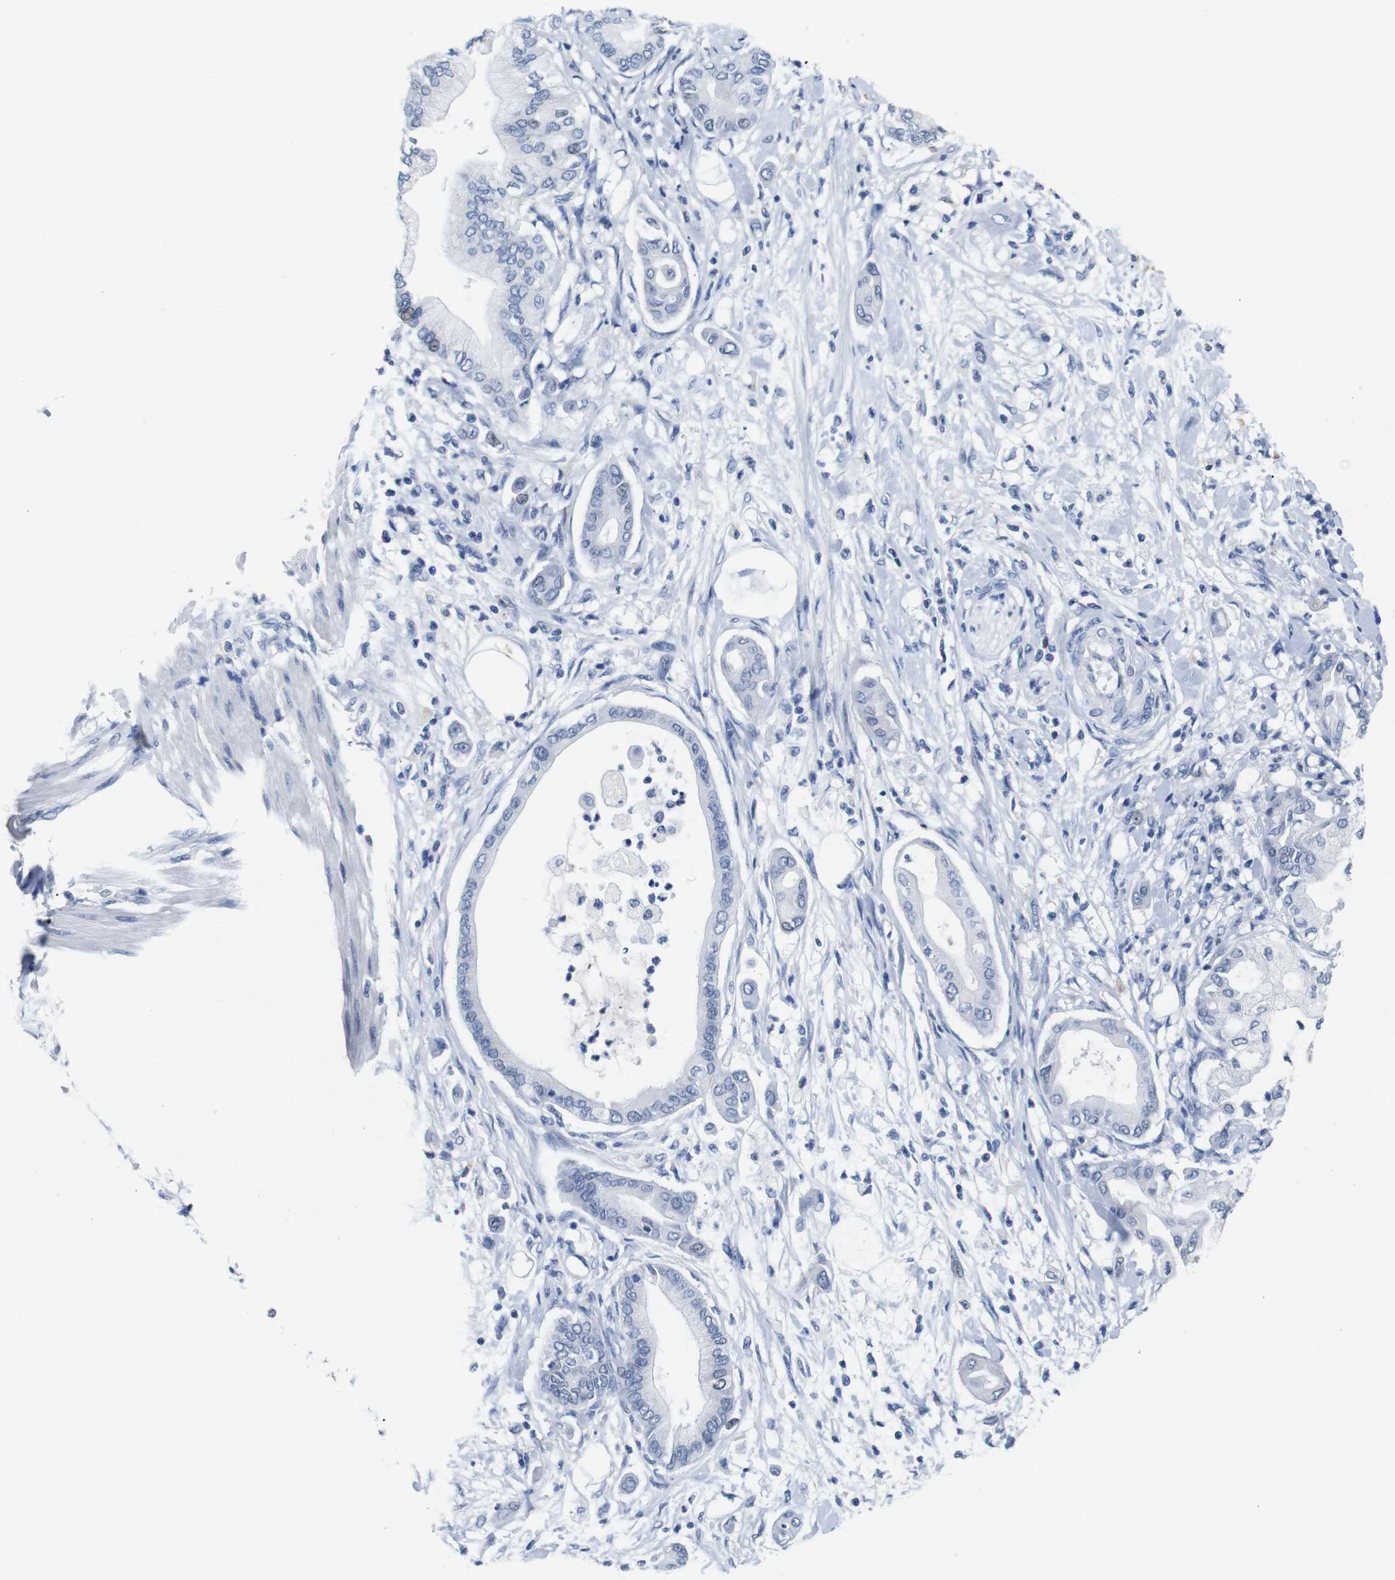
{"staining": {"intensity": "negative", "quantity": "none", "location": "none"}, "tissue": "pancreatic cancer", "cell_type": "Tumor cells", "image_type": "cancer", "snomed": [{"axis": "morphology", "description": "Adenocarcinoma, NOS"}, {"axis": "morphology", "description": "Adenocarcinoma, metastatic, NOS"}, {"axis": "topography", "description": "Lymph node"}, {"axis": "topography", "description": "Pancreas"}, {"axis": "topography", "description": "Duodenum"}], "caption": "Protein analysis of pancreatic adenocarcinoma demonstrates no significant expression in tumor cells.", "gene": "CDK2", "patient": {"sex": "female", "age": 64}}